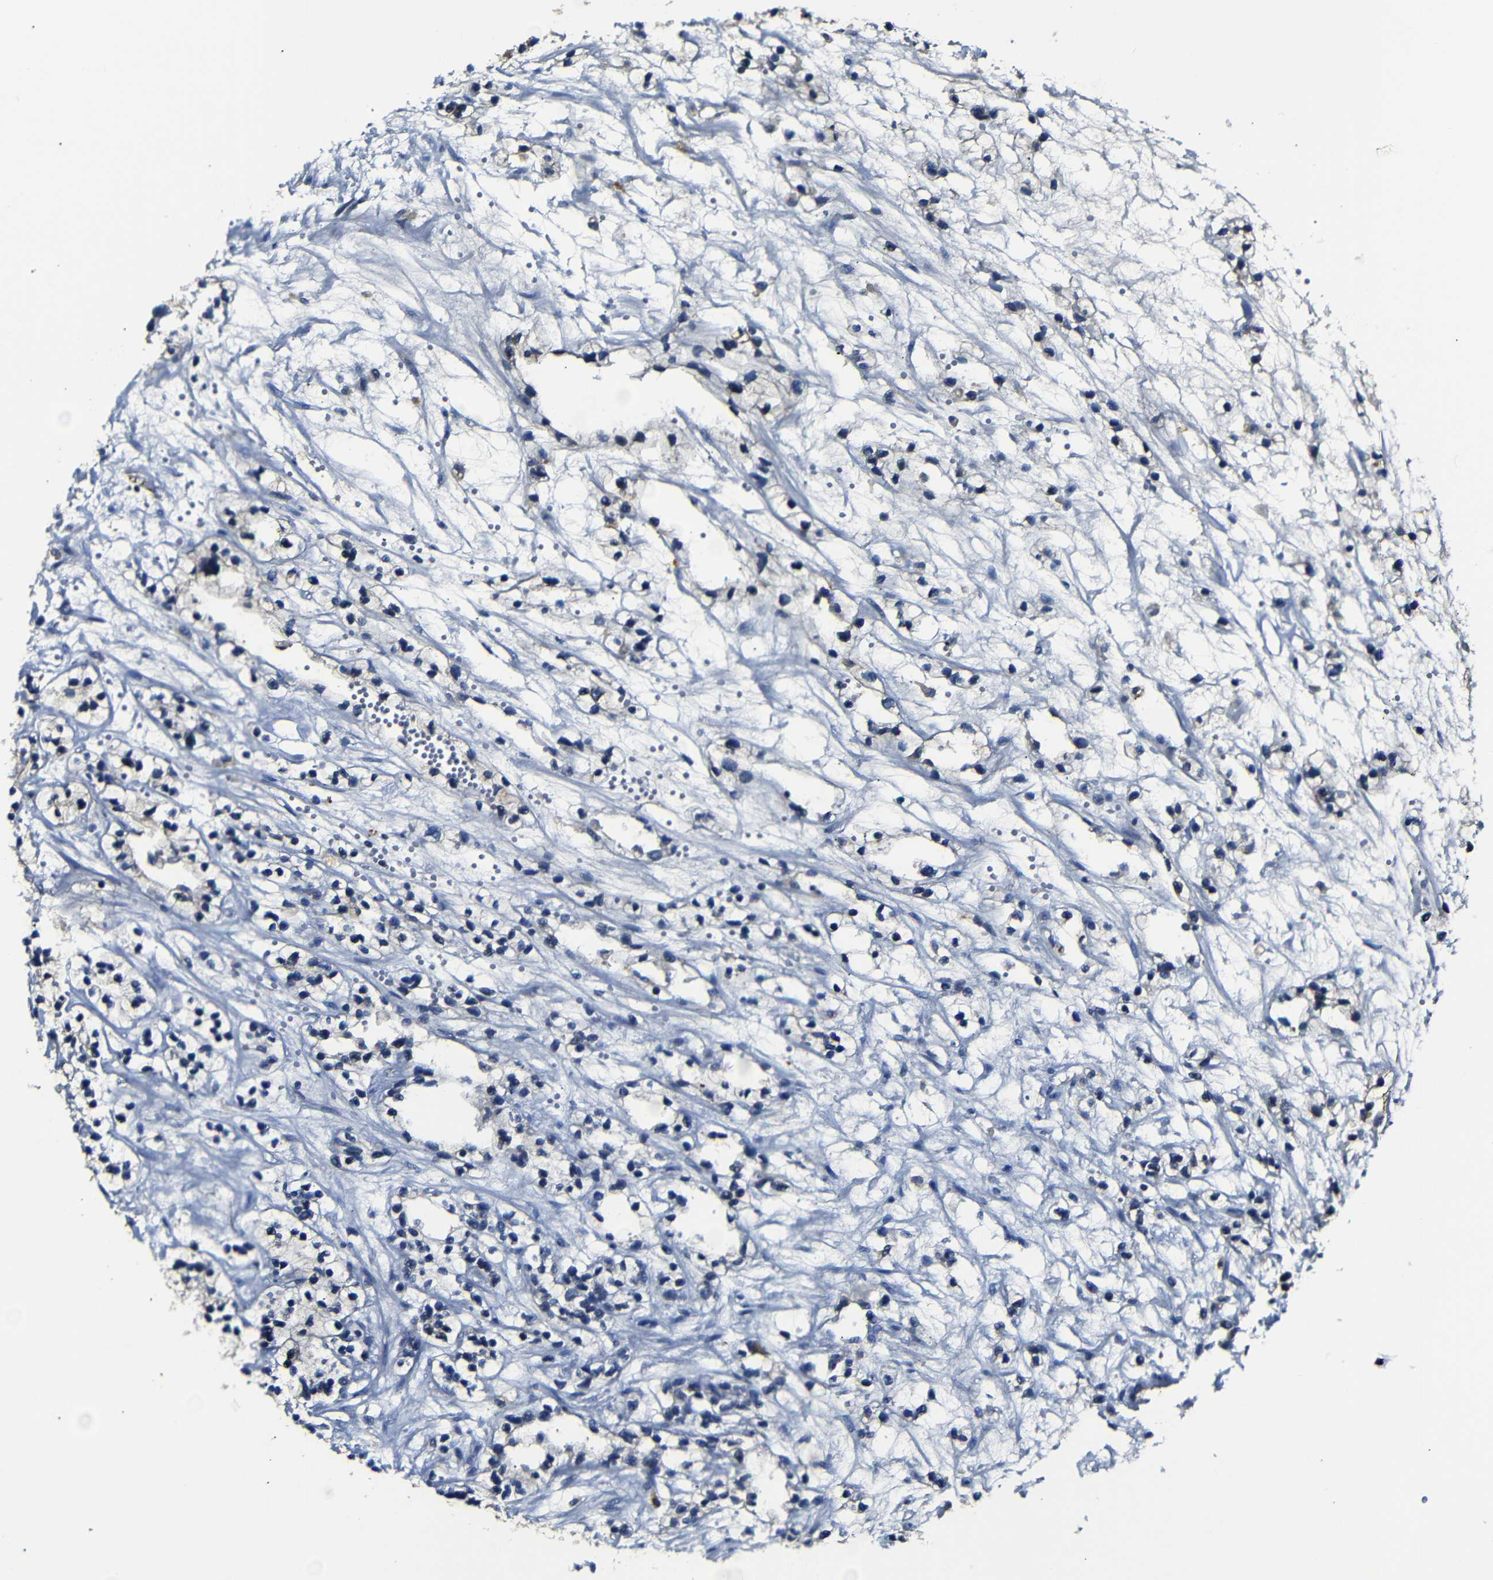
{"staining": {"intensity": "weak", "quantity": "<25%", "location": "cytoplasmic/membranous"}, "tissue": "renal cancer", "cell_type": "Tumor cells", "image_type": "cancer", "snomed": [{"axis": "morphology", "description": "Adenocarcinoma, NOS"}, {"axis": "topography", "description": "Kidney"}], "caption": "This is an immunohistochemistry (IHC) image of human renal cancer. There is no expression in tumor cells.", "gene": "AFDN", "patient": {"sex": "female", "age": 57}}